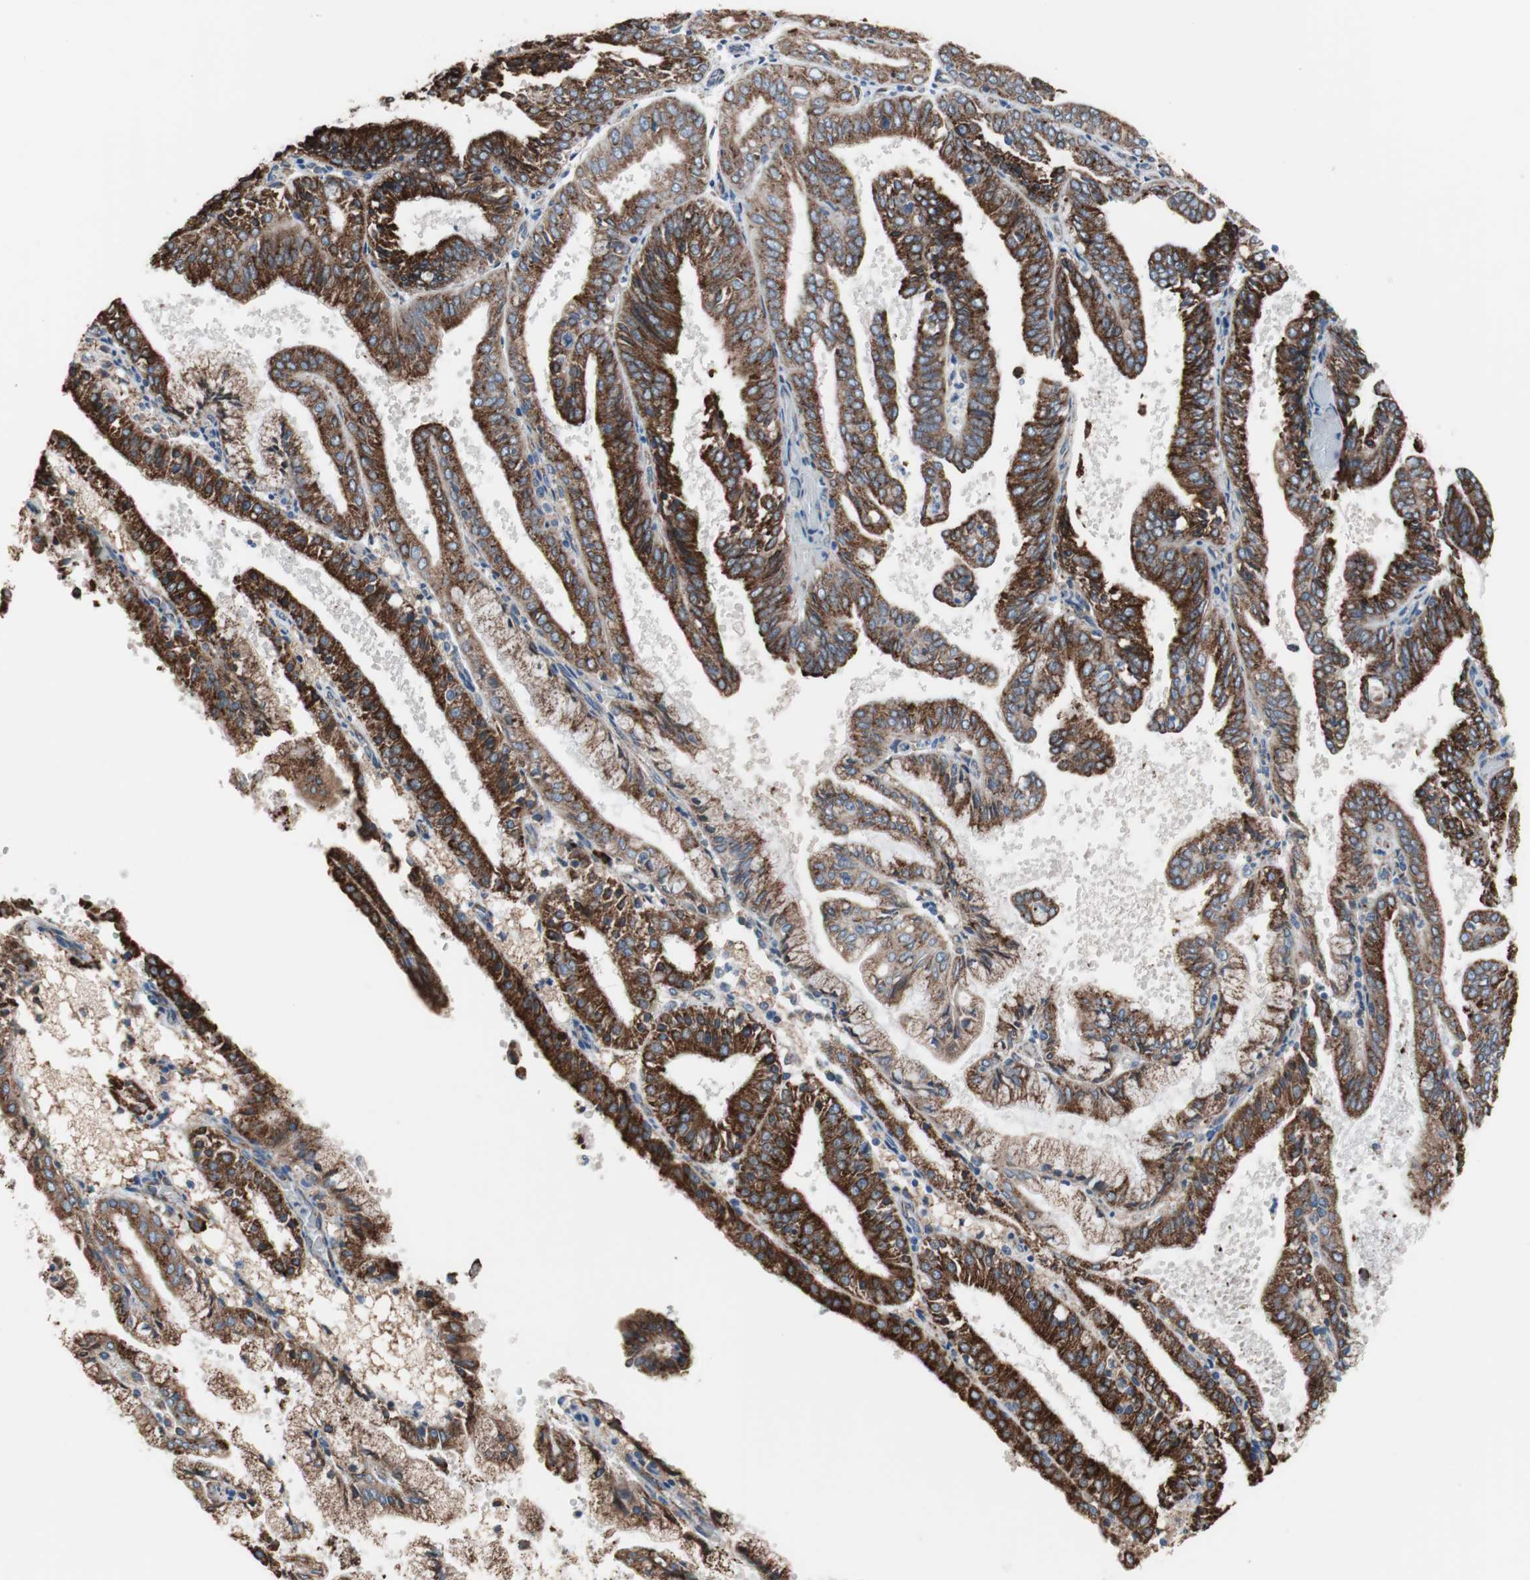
{"staining": {"intensity": "strong", "quantity": ">75%", "location": "cytoplasmic/membranous"}, "tissue": "endometrial cancer", "cell_type": "Tumor cells", "image_type": "cancer", "snomed": [{"axis": "morphology", "description": "Adenocarcinoma, NOS"}, {"axis": "topography", "description": "Endometrium"}], "caption": "Human endometrial cancer (adenocarcinoma) stained with a brown dye shows strong cytoplasmic/membranous positive positivity in approximately >75% of tumor cells.", "gene": "SLC27A4", "patient": {"sex": "female", "age": 63}}